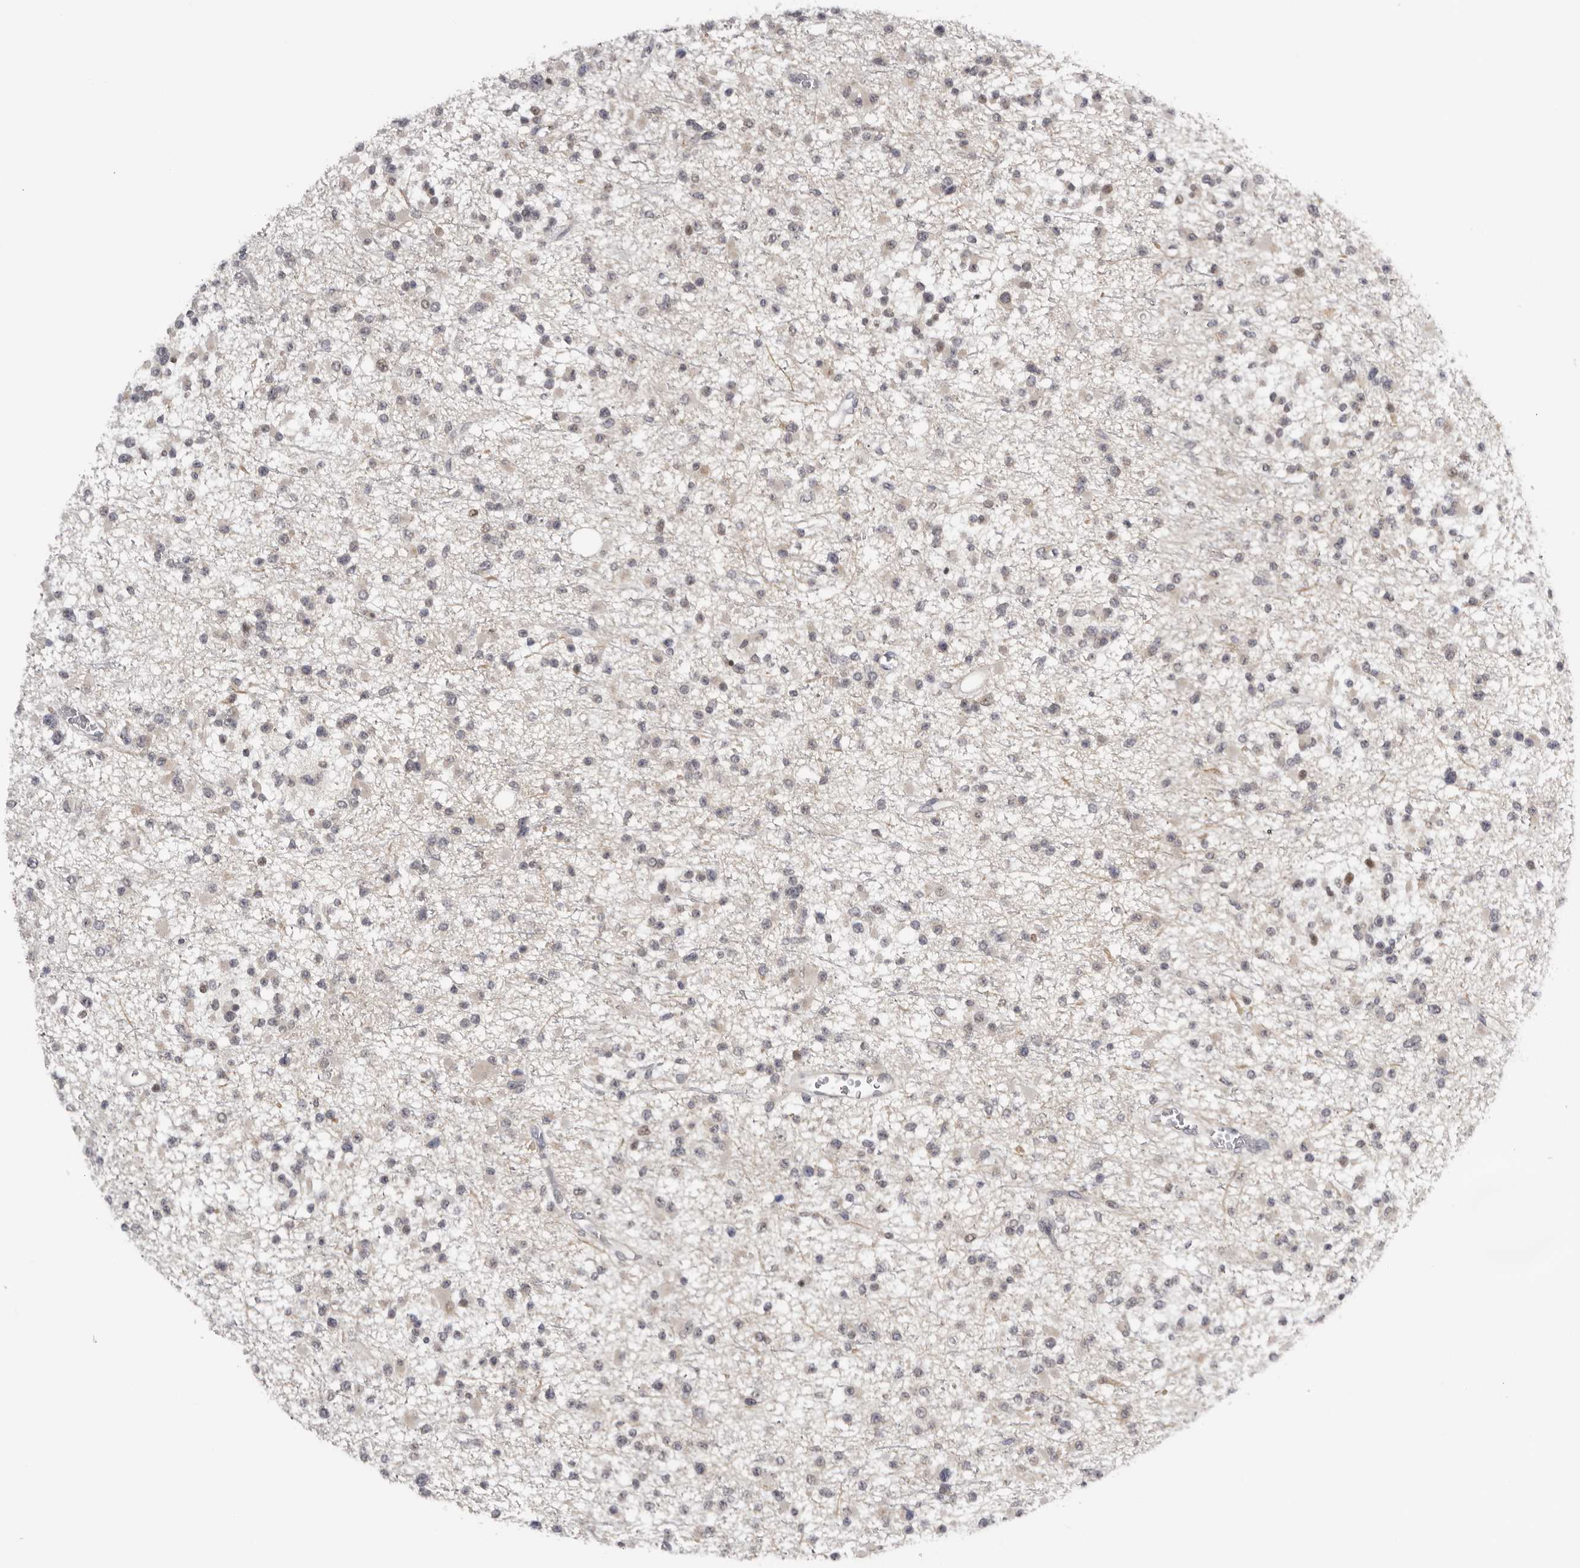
{"staining": {"intensity": "negative", "quantity": "none", "location": "none"}, "tissue": "glioma", "cell_type": "Tumor cells", "image_type": "cancer", "snomed": [{"axis": "morphology", "description": "Glioma, malignant, Low grade"}, {"axis": "topography", "description": "Brain"}], "caption": "Immunohistochemistry (IHC) micrograph of neoplastic tissue: human glioma stained with DAB shows no significant protein expression in tumor cells.", "gene": "KIF2B", "patient": {"sex": "female", "age": 22}}